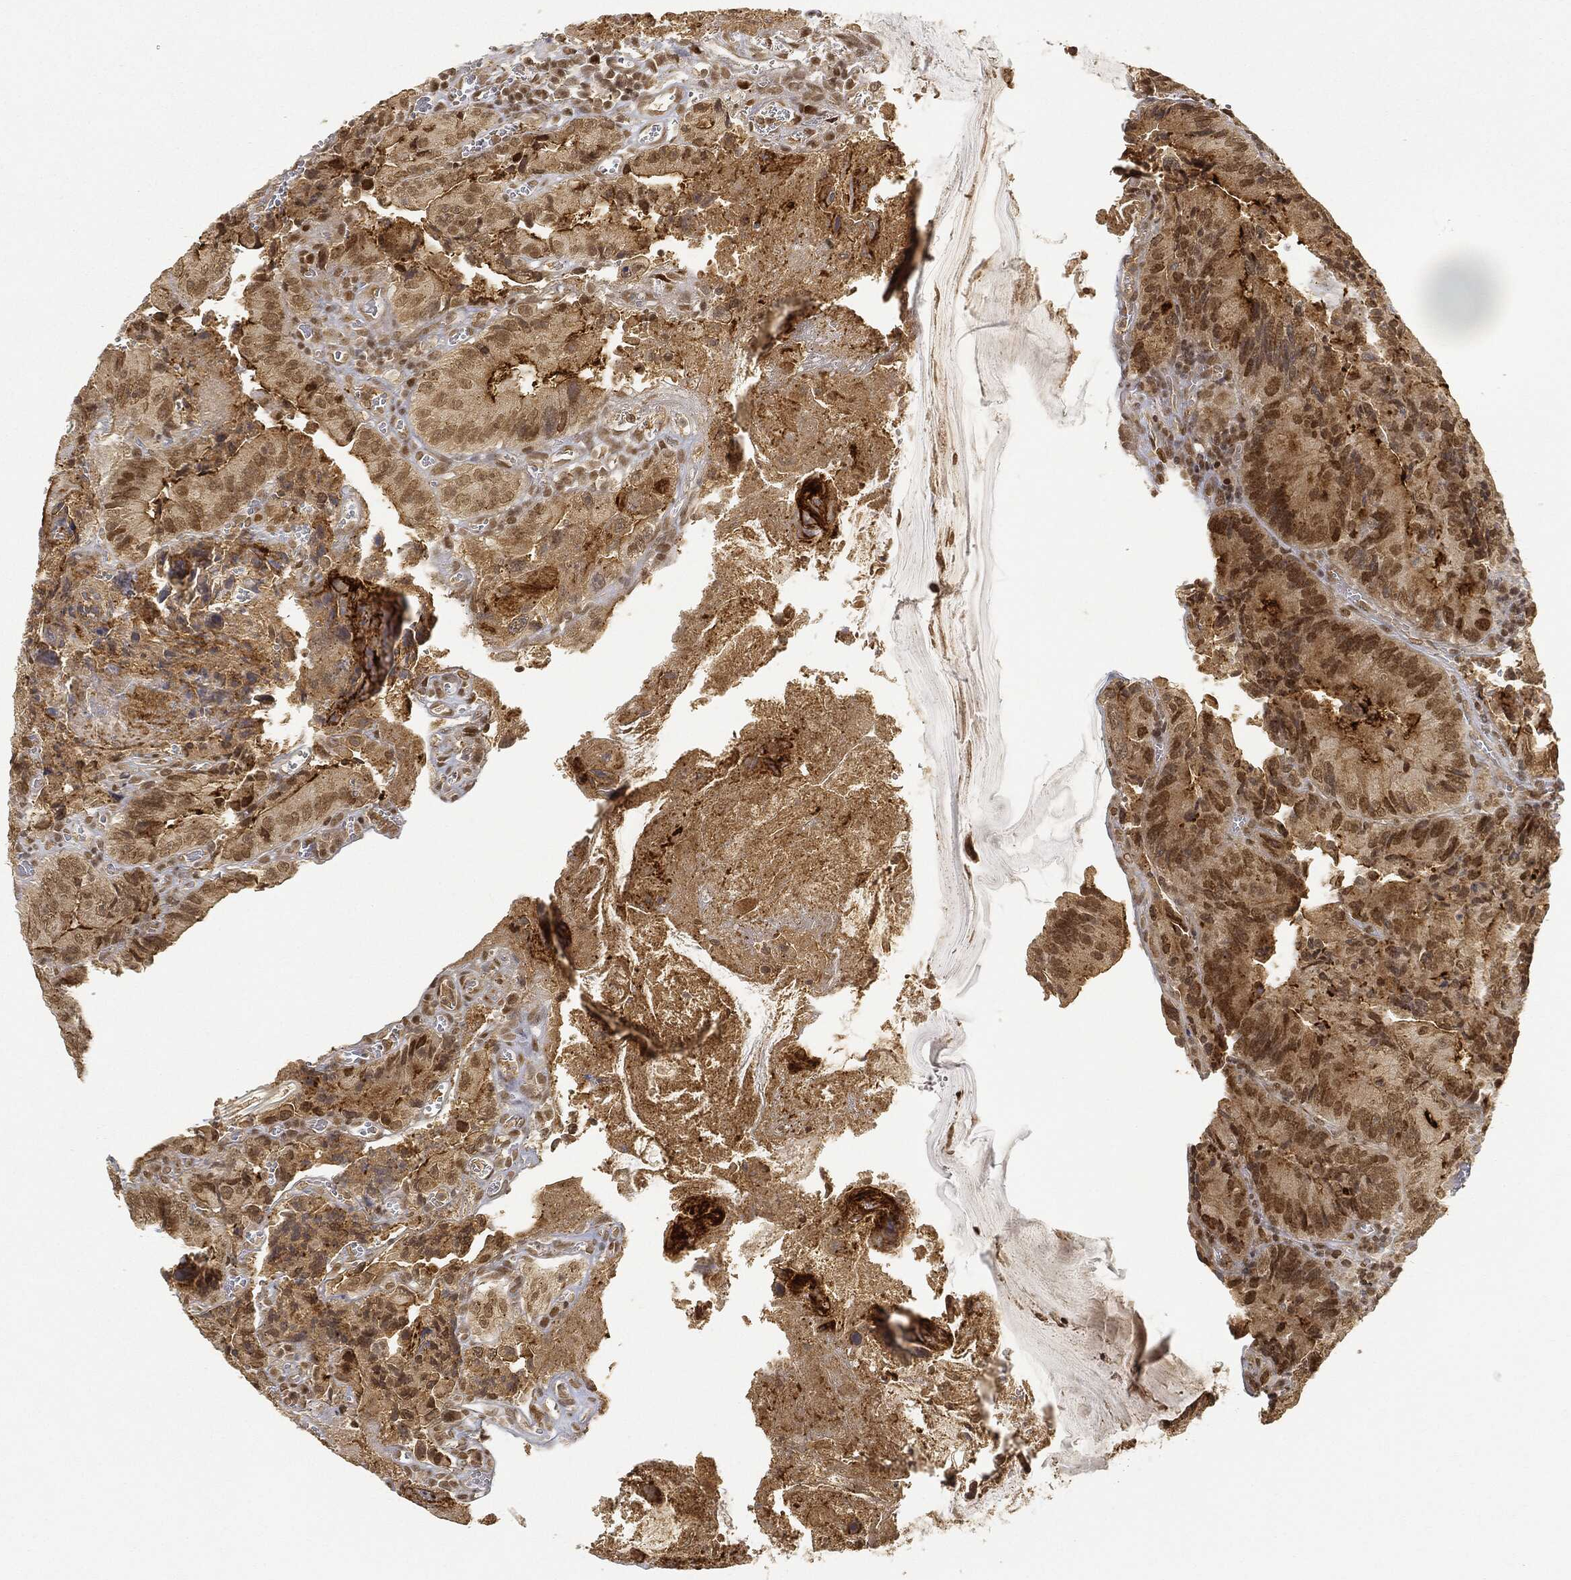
{"staining": {"intensity": "moderate", "quantity": "25%-75%", "location": "nuclear"}, "tissue": "colorectal cancer", "cell_type": "Tumor cells", "image_type": "cancer", "snomed": [{"axis": "morphology", "description": "Adenocarcinoma, NOS"}, {"axis": "topography", "description": "Colon"}], "caption": "Tumor cells demonstrate medium levels of moderate nuclear staining in approximately 25%-75% of cells in human adenocarcinoma (colorectal). Using DAB (3,3'-diaminobenzidine) (brown) and hematoxylin (blue) stains, captured at high magnification using brightfield microscopy.", "gene": "CIB1", "patient": {"sex": "female", "age": 86}}